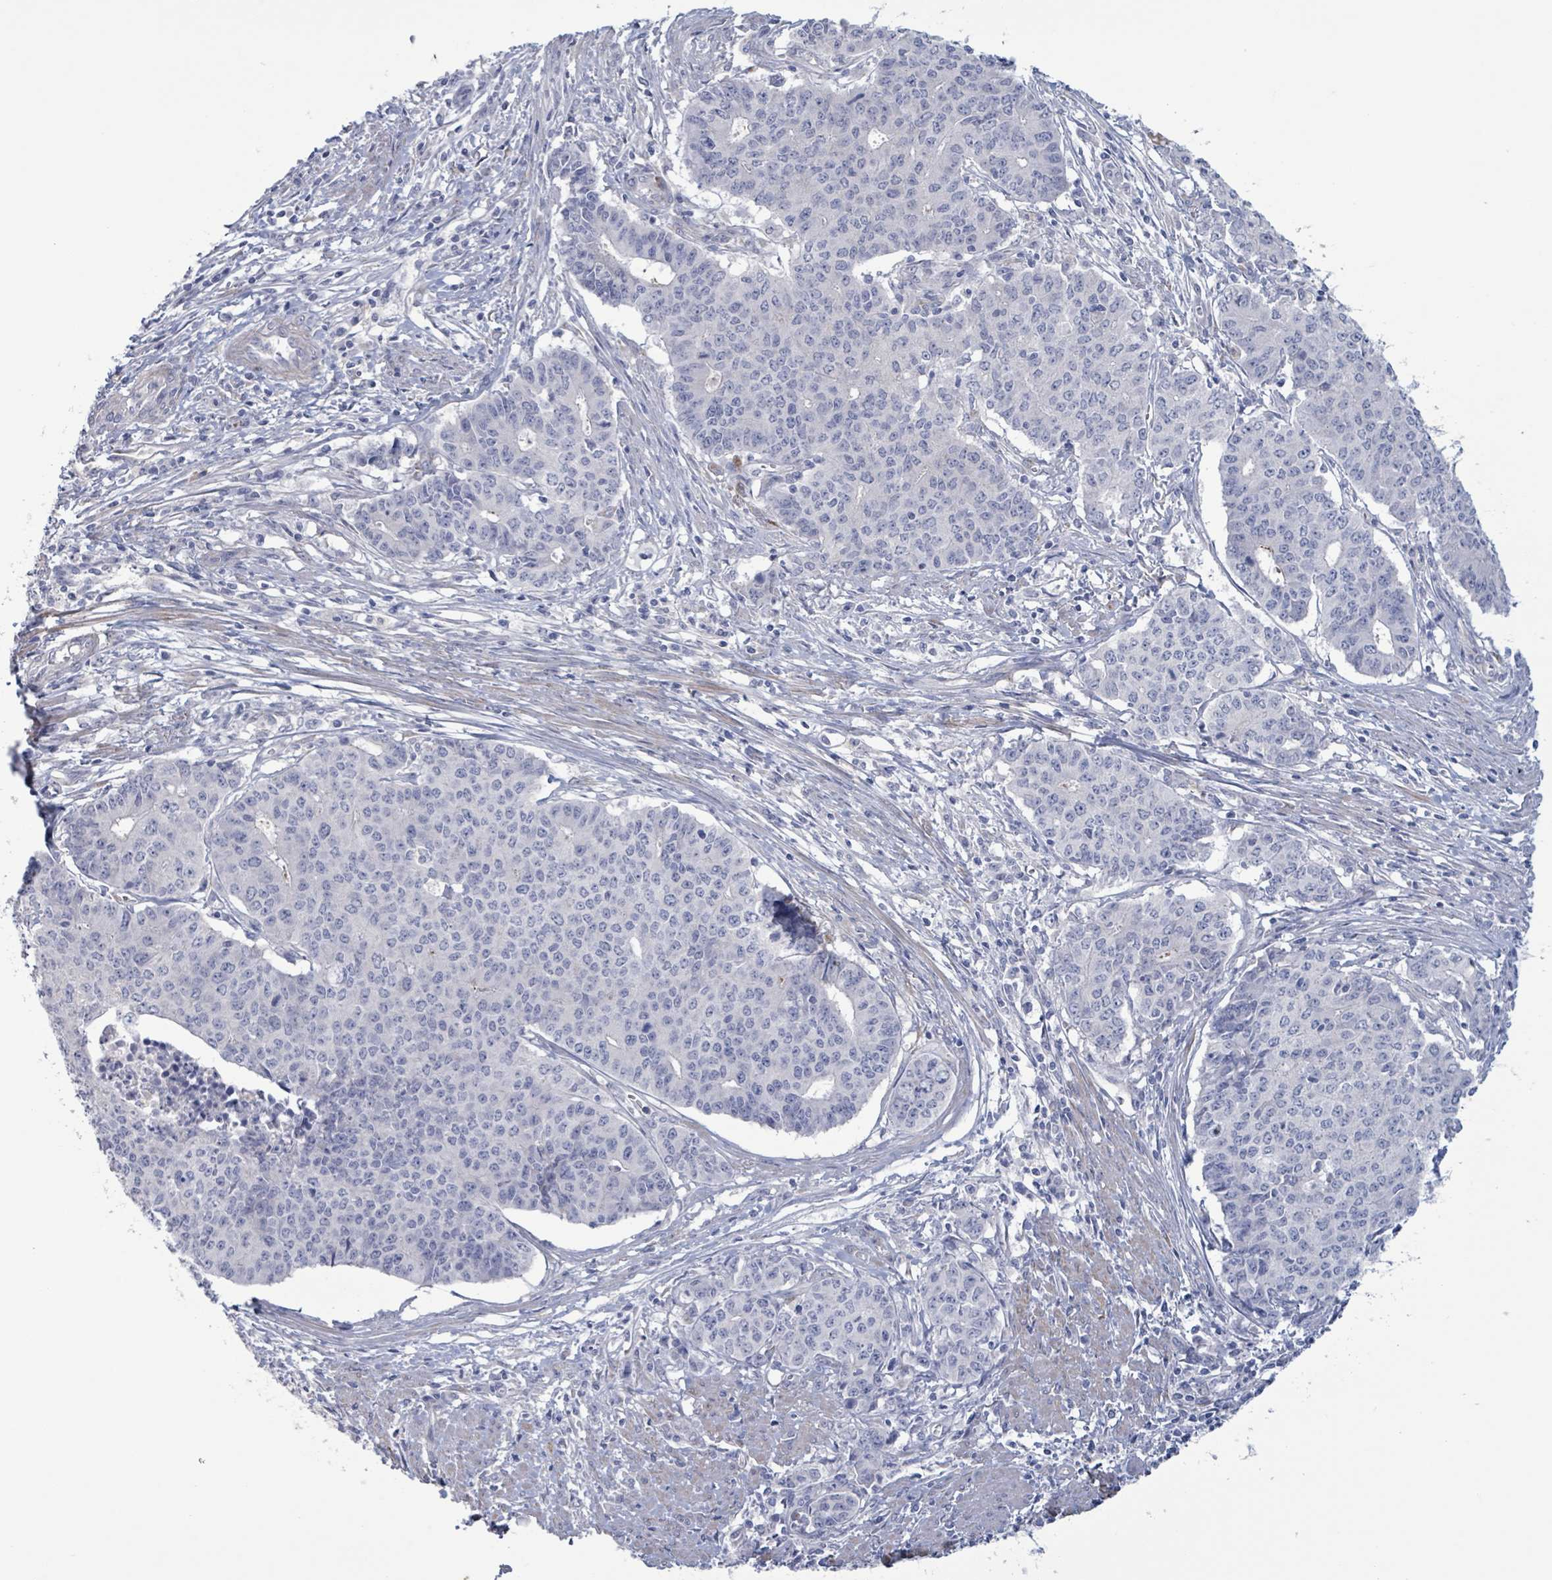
{"staining": {"intensity": "negative", "quantity": "none", "location": "none"}, "tissue": "endometrial cancer", "cell_type": "Tumor cells", "image_type": "cancer", "snomed": [{"axis": "morphology", "description": "Adenocarcinoma, NOS"}, {"axis": "topography", "description": "Endometrium"}], "caption": "IHC histopathology image of adenocarcinoma (endometrial) stained for a protein (brown), which reveals no staining in tumor cells. (Stains: DAB immunohistochemistry (IHC) with hematoxylin counter stain, Microscopy: brightfield microscopy at high magnification).", "gene": "PKLR", "patient": {"sex": "female", "age": 59}}